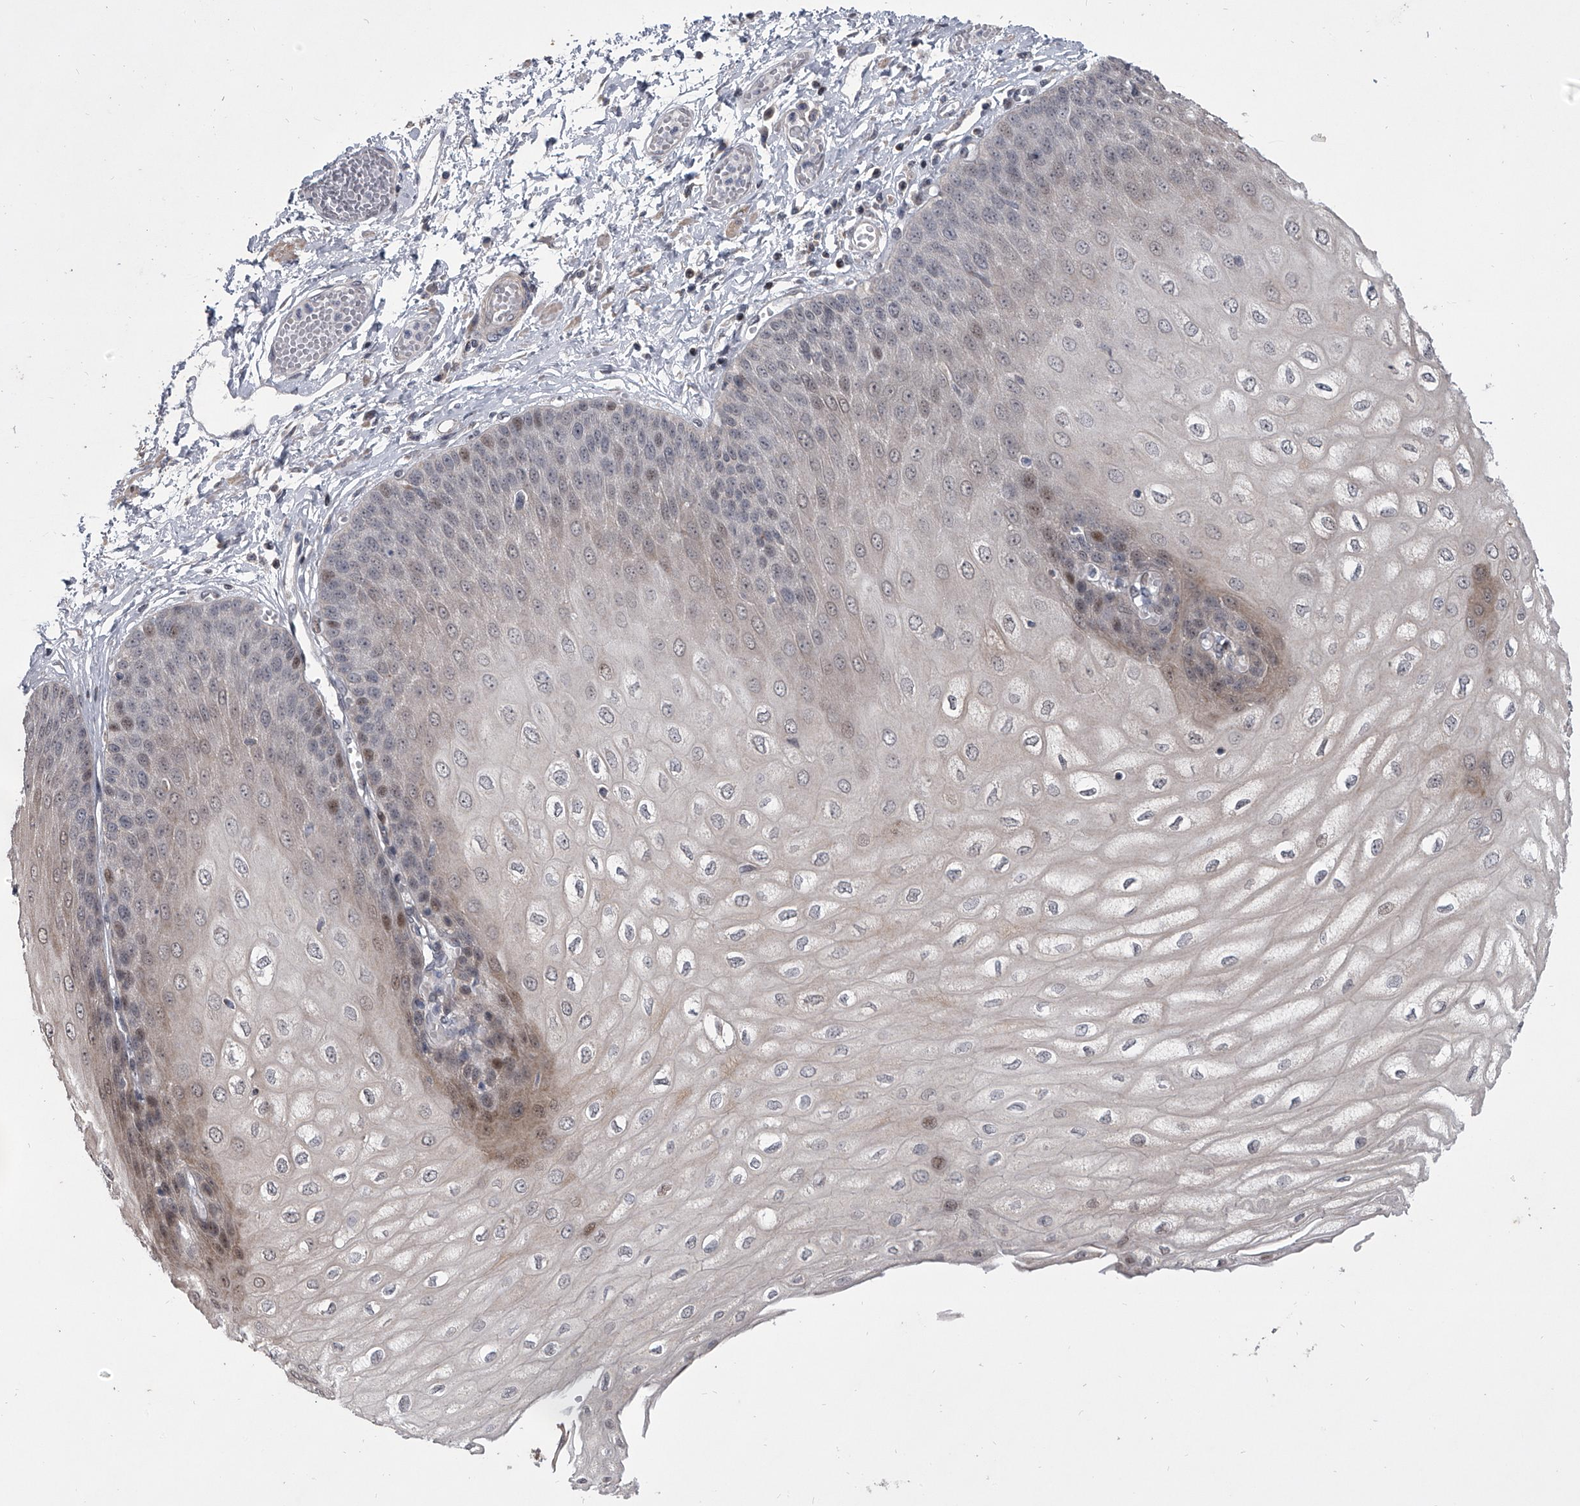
{"staining": {"intensity": "moderate", "quantity": "25%-75%", "location": "cytoplasmic/membranous,nuclear"}, "tissue": "esophagus", "cell_type": "Squamous epithelial cells", "image_type": "normal", "snomed": [{"axis": "morphology", "description": "Normal tissue, NOS"}, {"axis": "topography", "description": "Esophagus"}], "caption": "An IHC photomicrograph of benign tissue is shown. Protein staining in brown labels moderate cytoplasmic/membranous,nuclear positivity in esophagus within squamous epithelial cells.", "gene": "HEATR6", "patient": {"sex": "male", "age": 60}}